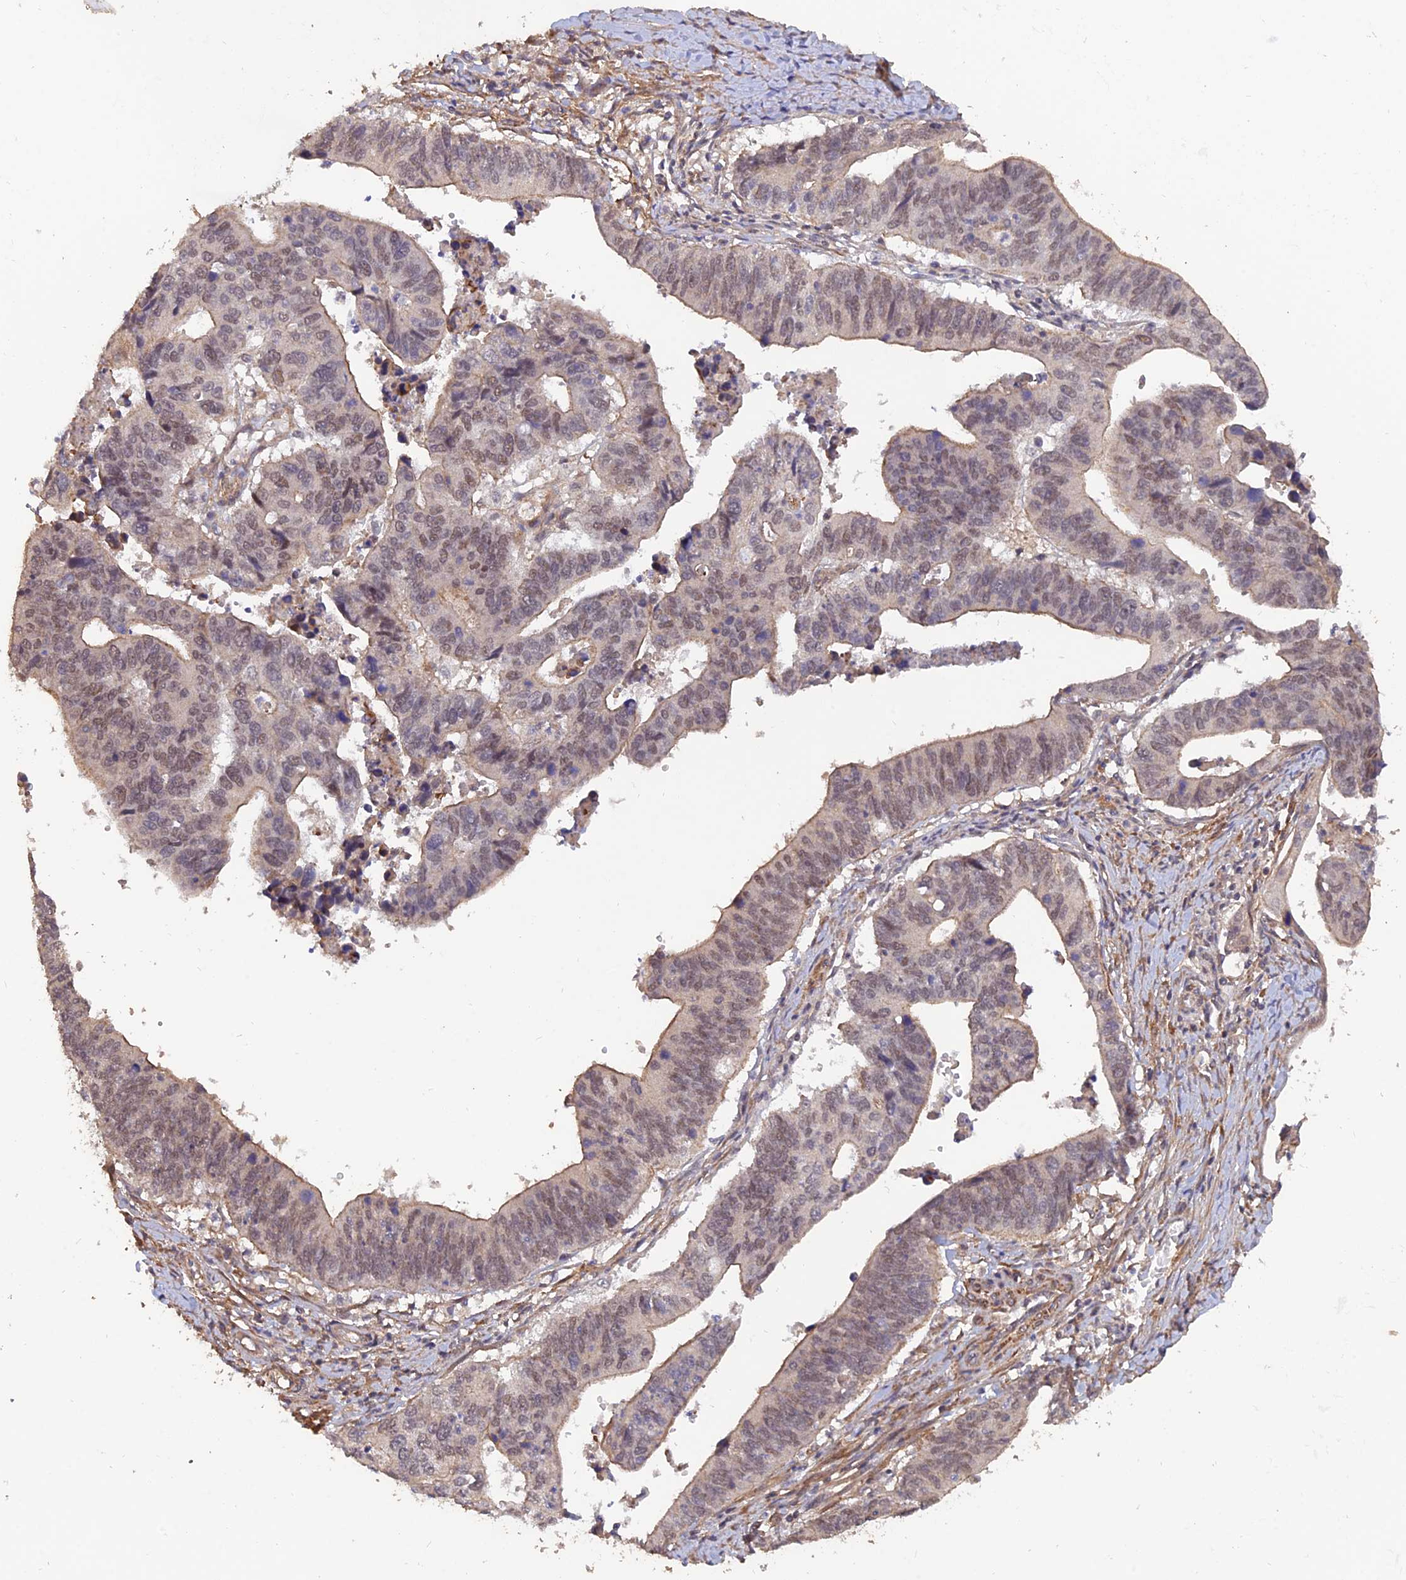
{"staining": {"intensity": "moderate", "quantity": "25%-75%", "location": "cytoplasmic/membranous,nuclear"}, "tissue": "stomach cancer", "cell_type": "Tumor cells", "image_type": "cancer", "snomed": [{"axis": "morphology", "description": "Adenocarcinoma, NOS"}, {"axis": "topography", "description": "Stomach"}], "caption": "Immunohistochemistry (IHC) of human adenocarcinoma (stomach) displays medium levels of moderate cytoplasmic/membranous and nuclear expression in about 25%-75% of tumor cells.", "gene": "PAGR1", "patient": {"sex": "male", "age": 59}}